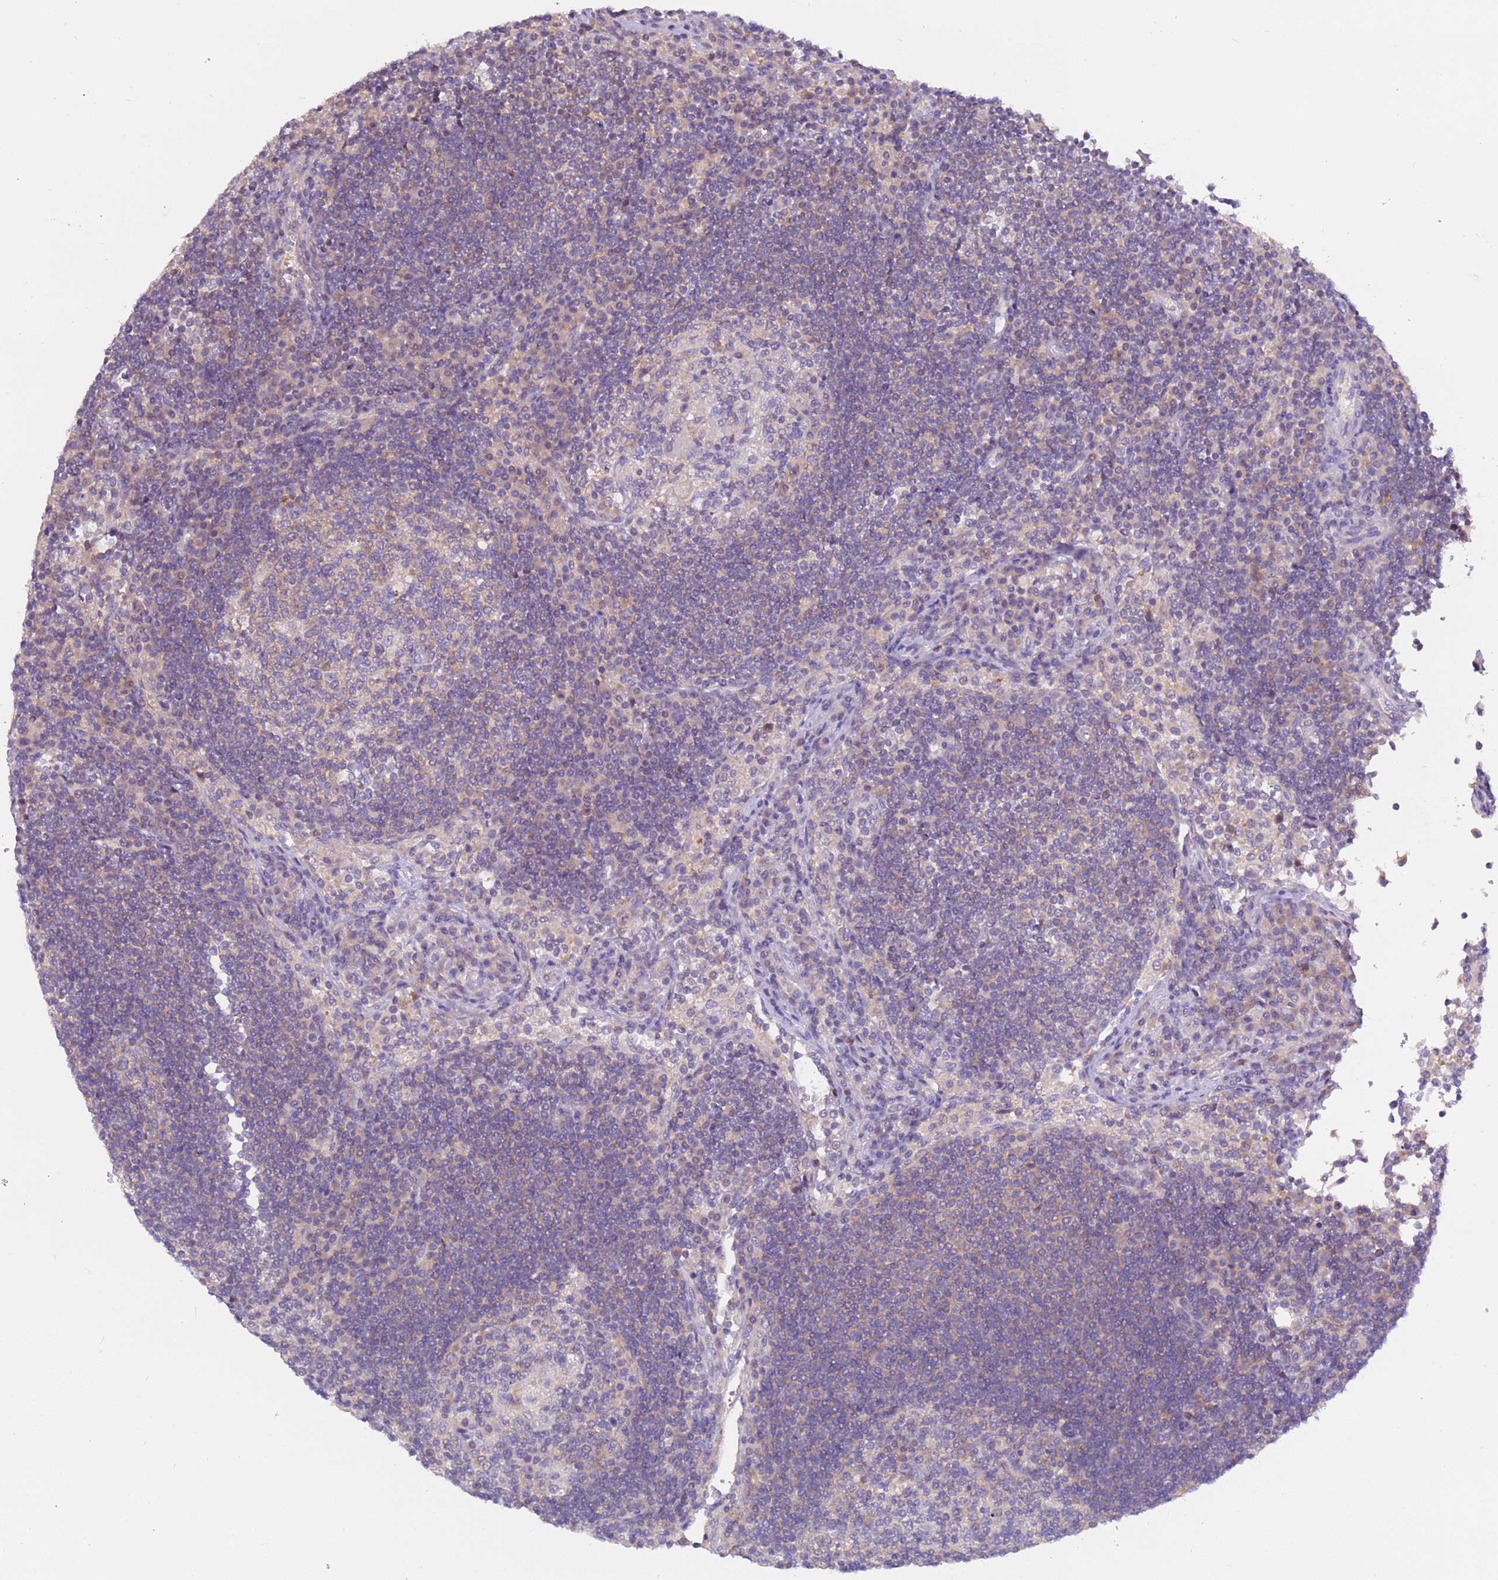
{"staining": {"intensity": "negative", "quantity": "none", "location": "none"}, "tissue": "lymph node", "cell_type": "Germinal center cells", "image_type": "normal", "snomed": [{"axis": "morphology", "description": "Normal tissue, NOS"}, {"axis": "topography", "description": "Lymph node"}], "caption": "Immunohistochemistry (IHC) of unremarkable lymph node demonstrates no expression in germinal center cells. (Brightfield microscopy of DAB IHC at high magnification).", "gene": "STIP1", "patient": {"sex": "female", "age": 53}}